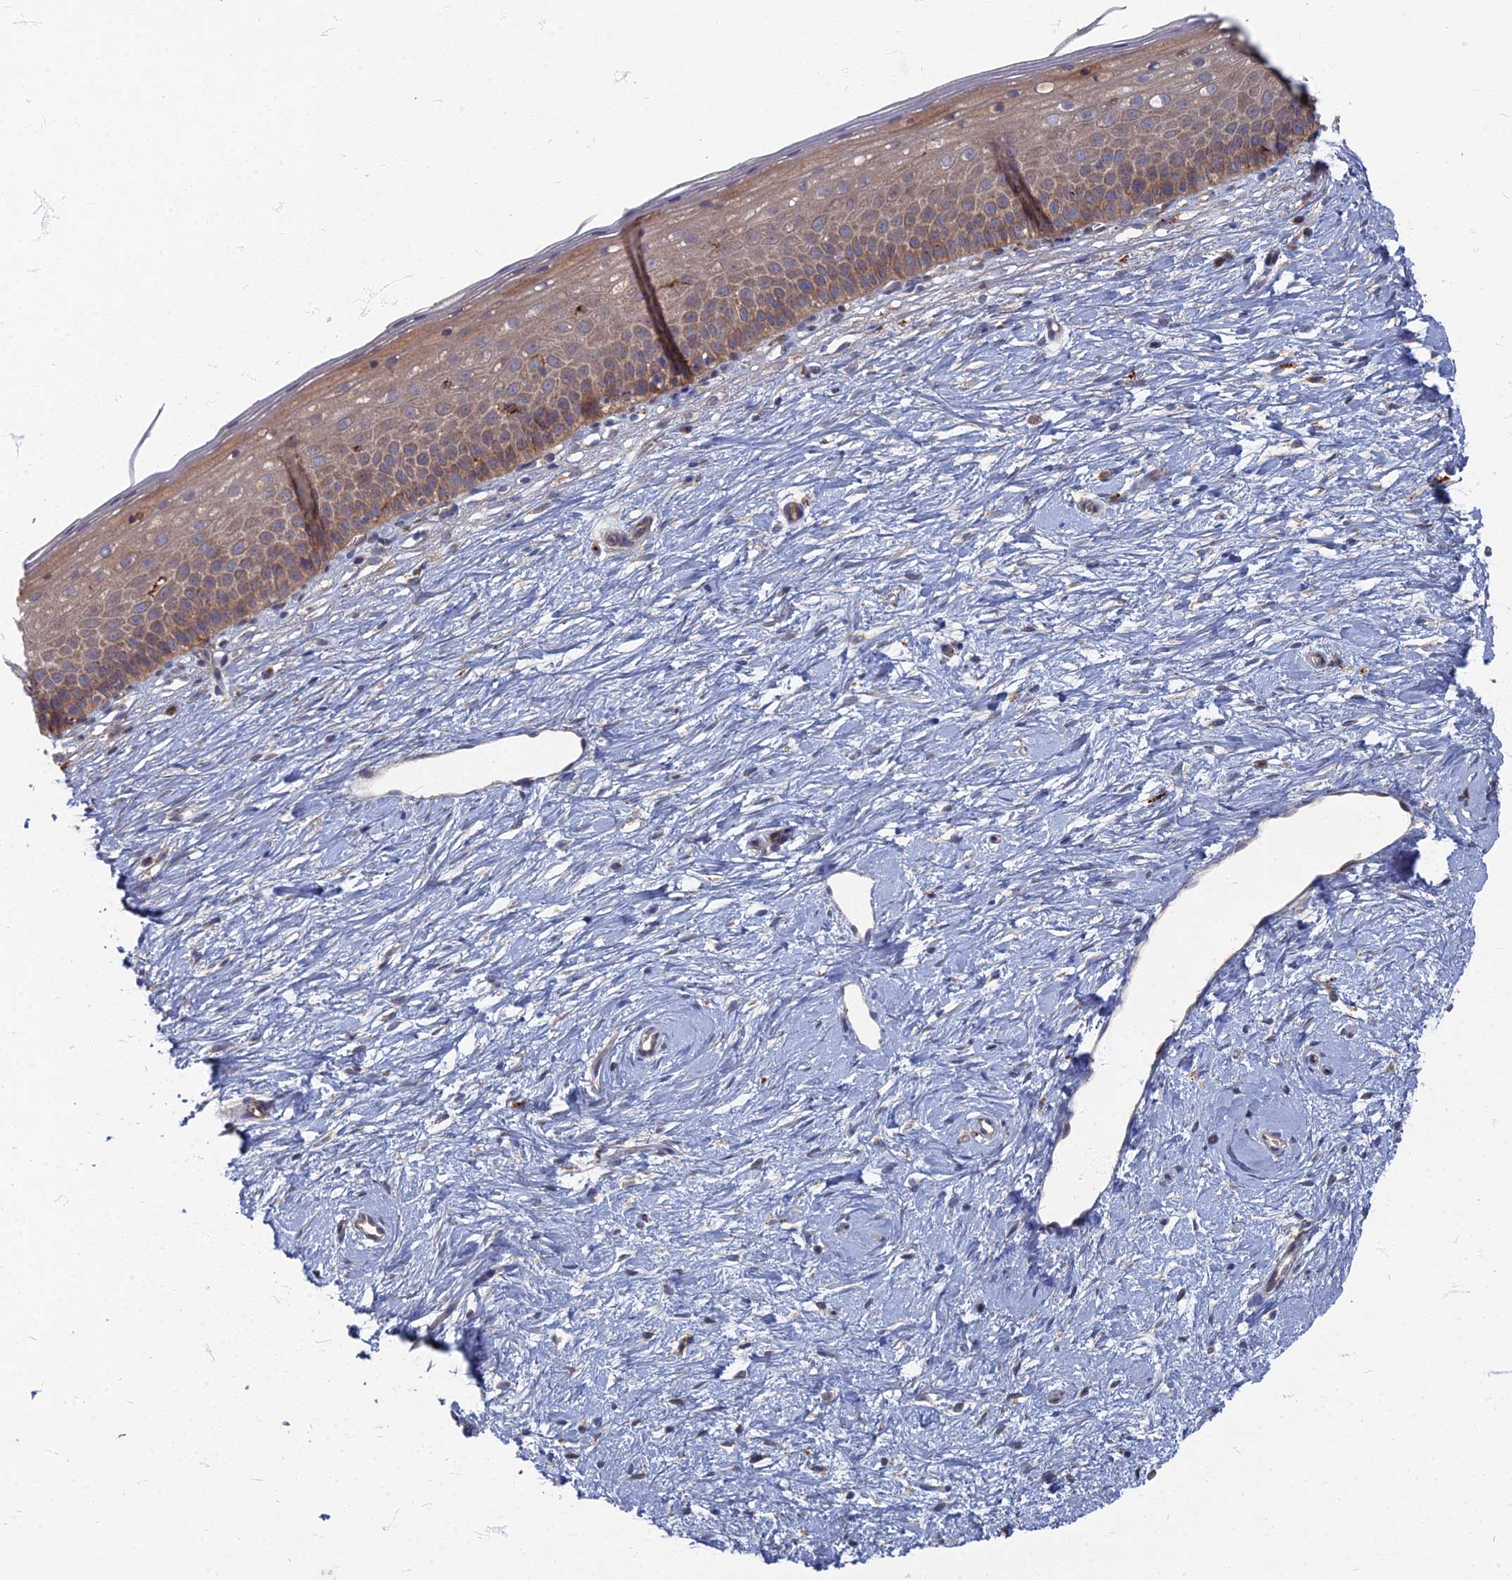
{"staining": {"intensity": "moderate", "quantity": ">75%", "location": "cytoplasmic/membranous"}, "tissue": "cervix", "cell_type": "Squamous epithelial cells", "image_type": "normal", "snomed": [{"axis": "morphology", "description": "Normal tissue, NOS"}, {"axis": "topography", "description": "Cervix"}], "caption": "Protein expression analysis of benign human cervix reveals moderate cytoplasmic/membranous expression in about >75% of squamous epithelial cells. Immunohistochemistry (ihc) stains the protein of interest in brown and the nuclei are stained blue.", "gene": "PPCDC", "patient": {"sex": "female", "age": 57}}